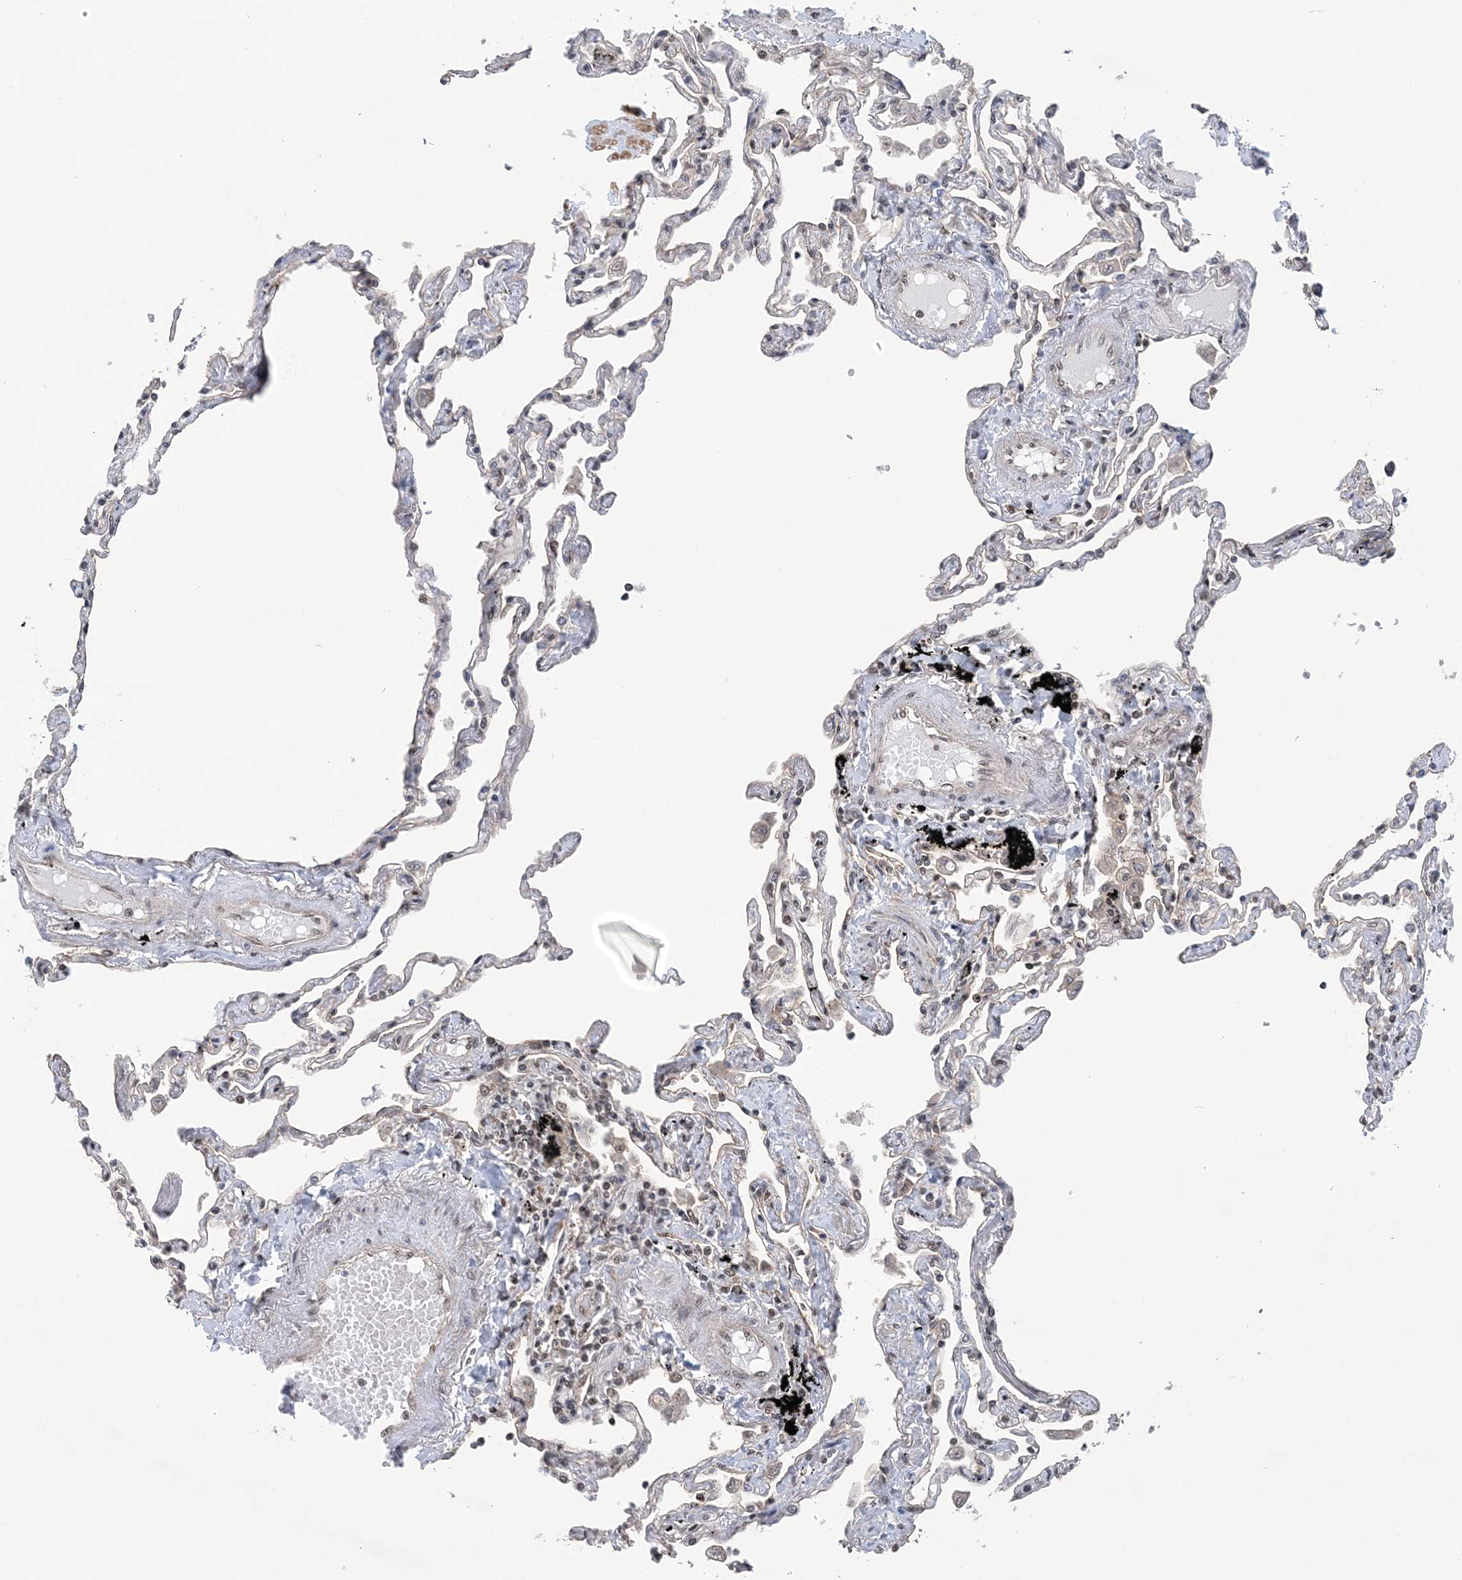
{"staining": {"intensity": "weak", "quantity": "25%-75%", "location": "nuclear"}, "tissue": "lung", "cell_type": "Alveolar cells", "image_type": "normal", "snomed": [{"axis": "morphology", "description": "Normal tissue, NOS"}, {"axis": "topography", "description": "Lung"}], "caption": "IHC image of normal human lung stained for a protein (brown), which demonstrates low levels of weak nuclear staining in approximately 25%-75% of alveolar cells.", "gene": "CCDC152", "patient": {"sex": "female", "age": 67}}